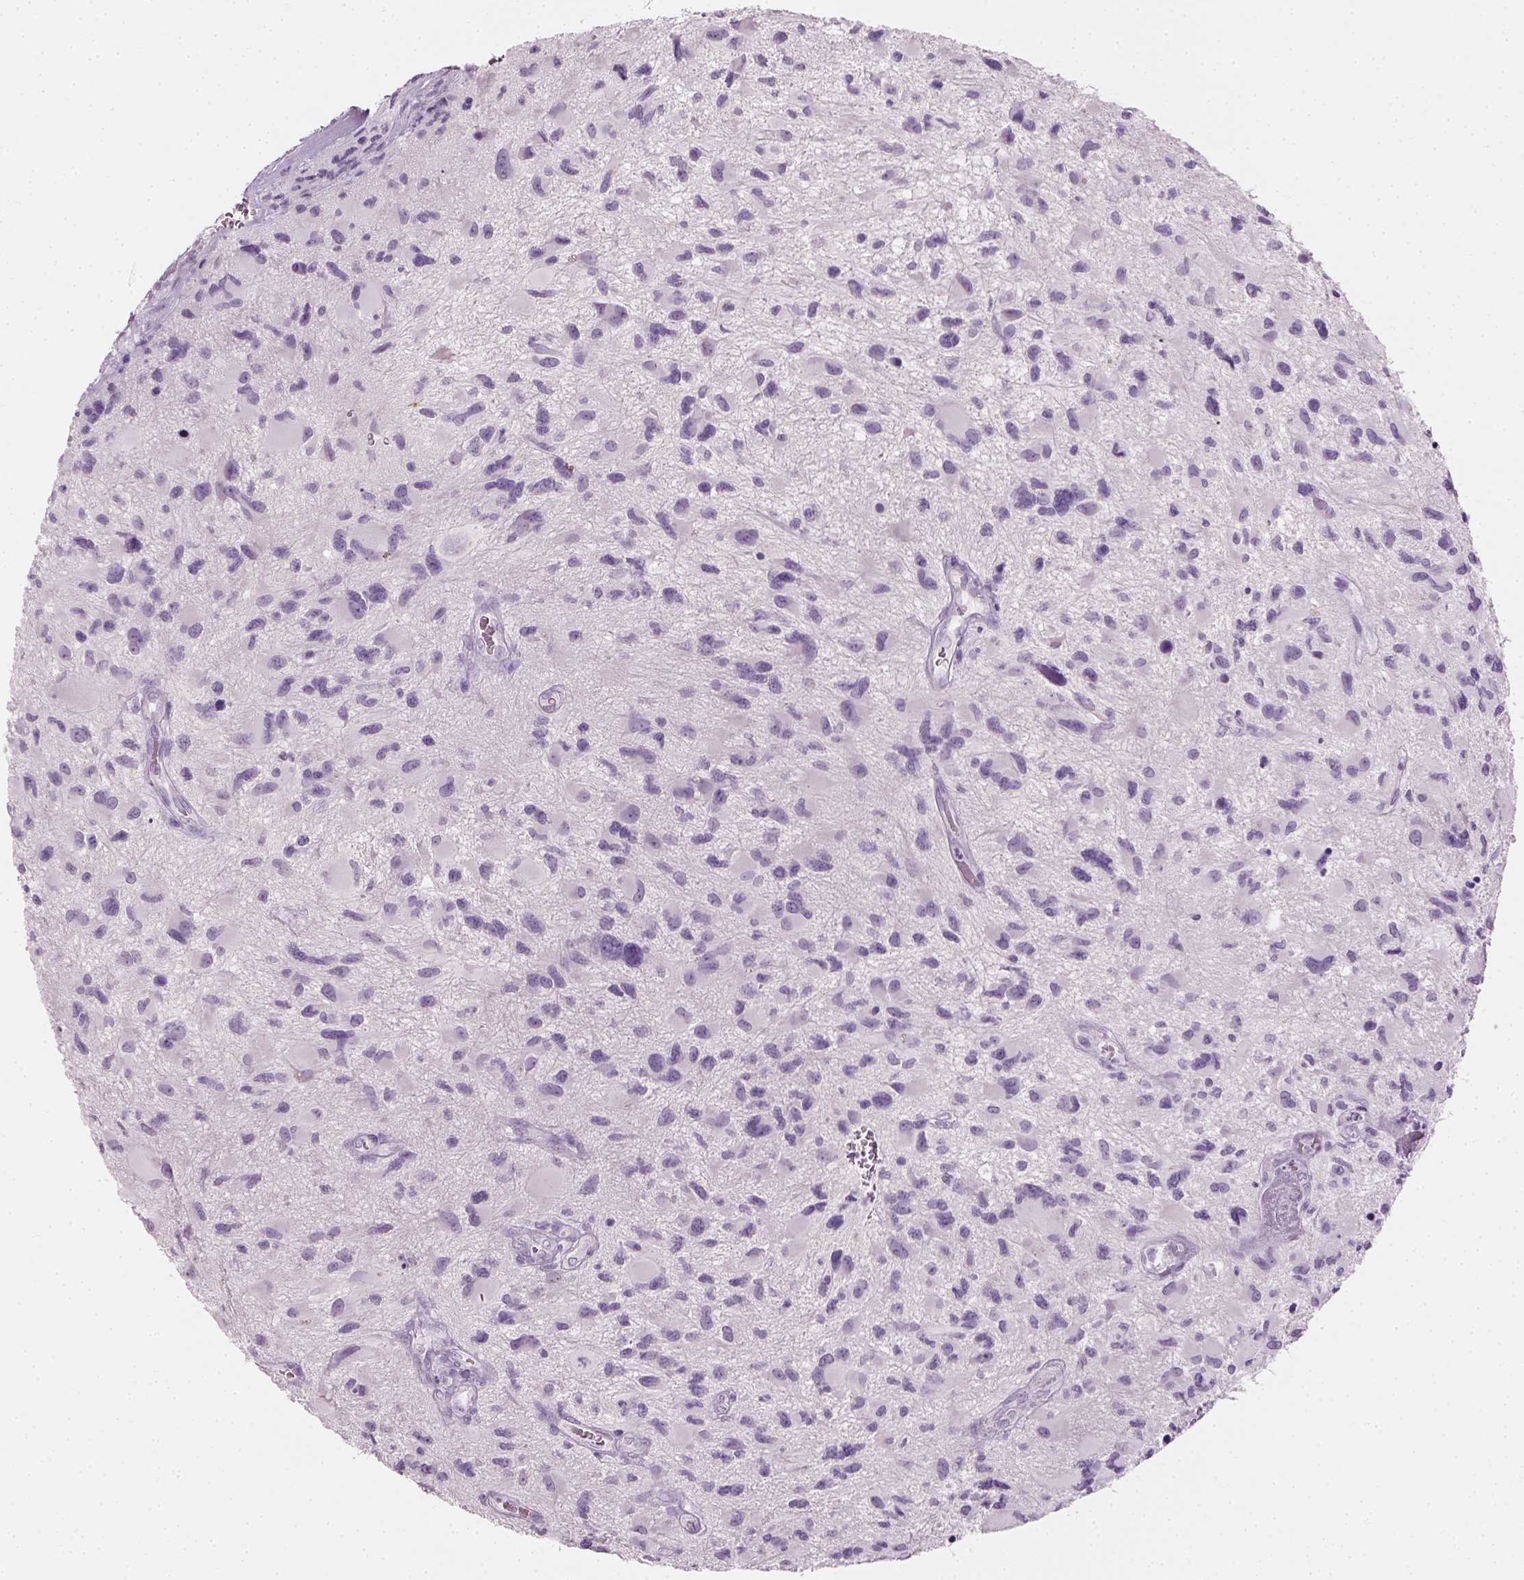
{"staining": {"intensity": "negative", "quantity": "none", "location": "none"}, "tissue": "glioma", "cell_type": "Tumor cells", "image_type": "cancer", "snomed": [{"axis": "morphology", "description": "Glioma, malignant, NOS"}, {"axis": "morphology", "description": "Glioma, malignant, High grade"}, {"axis": "topography", "description": "Brain"}], "caption": "Tumor cells are negative for protein expression in human glioma.", "gene": "TH", "patient": {"sex": "female", "age": 71}}